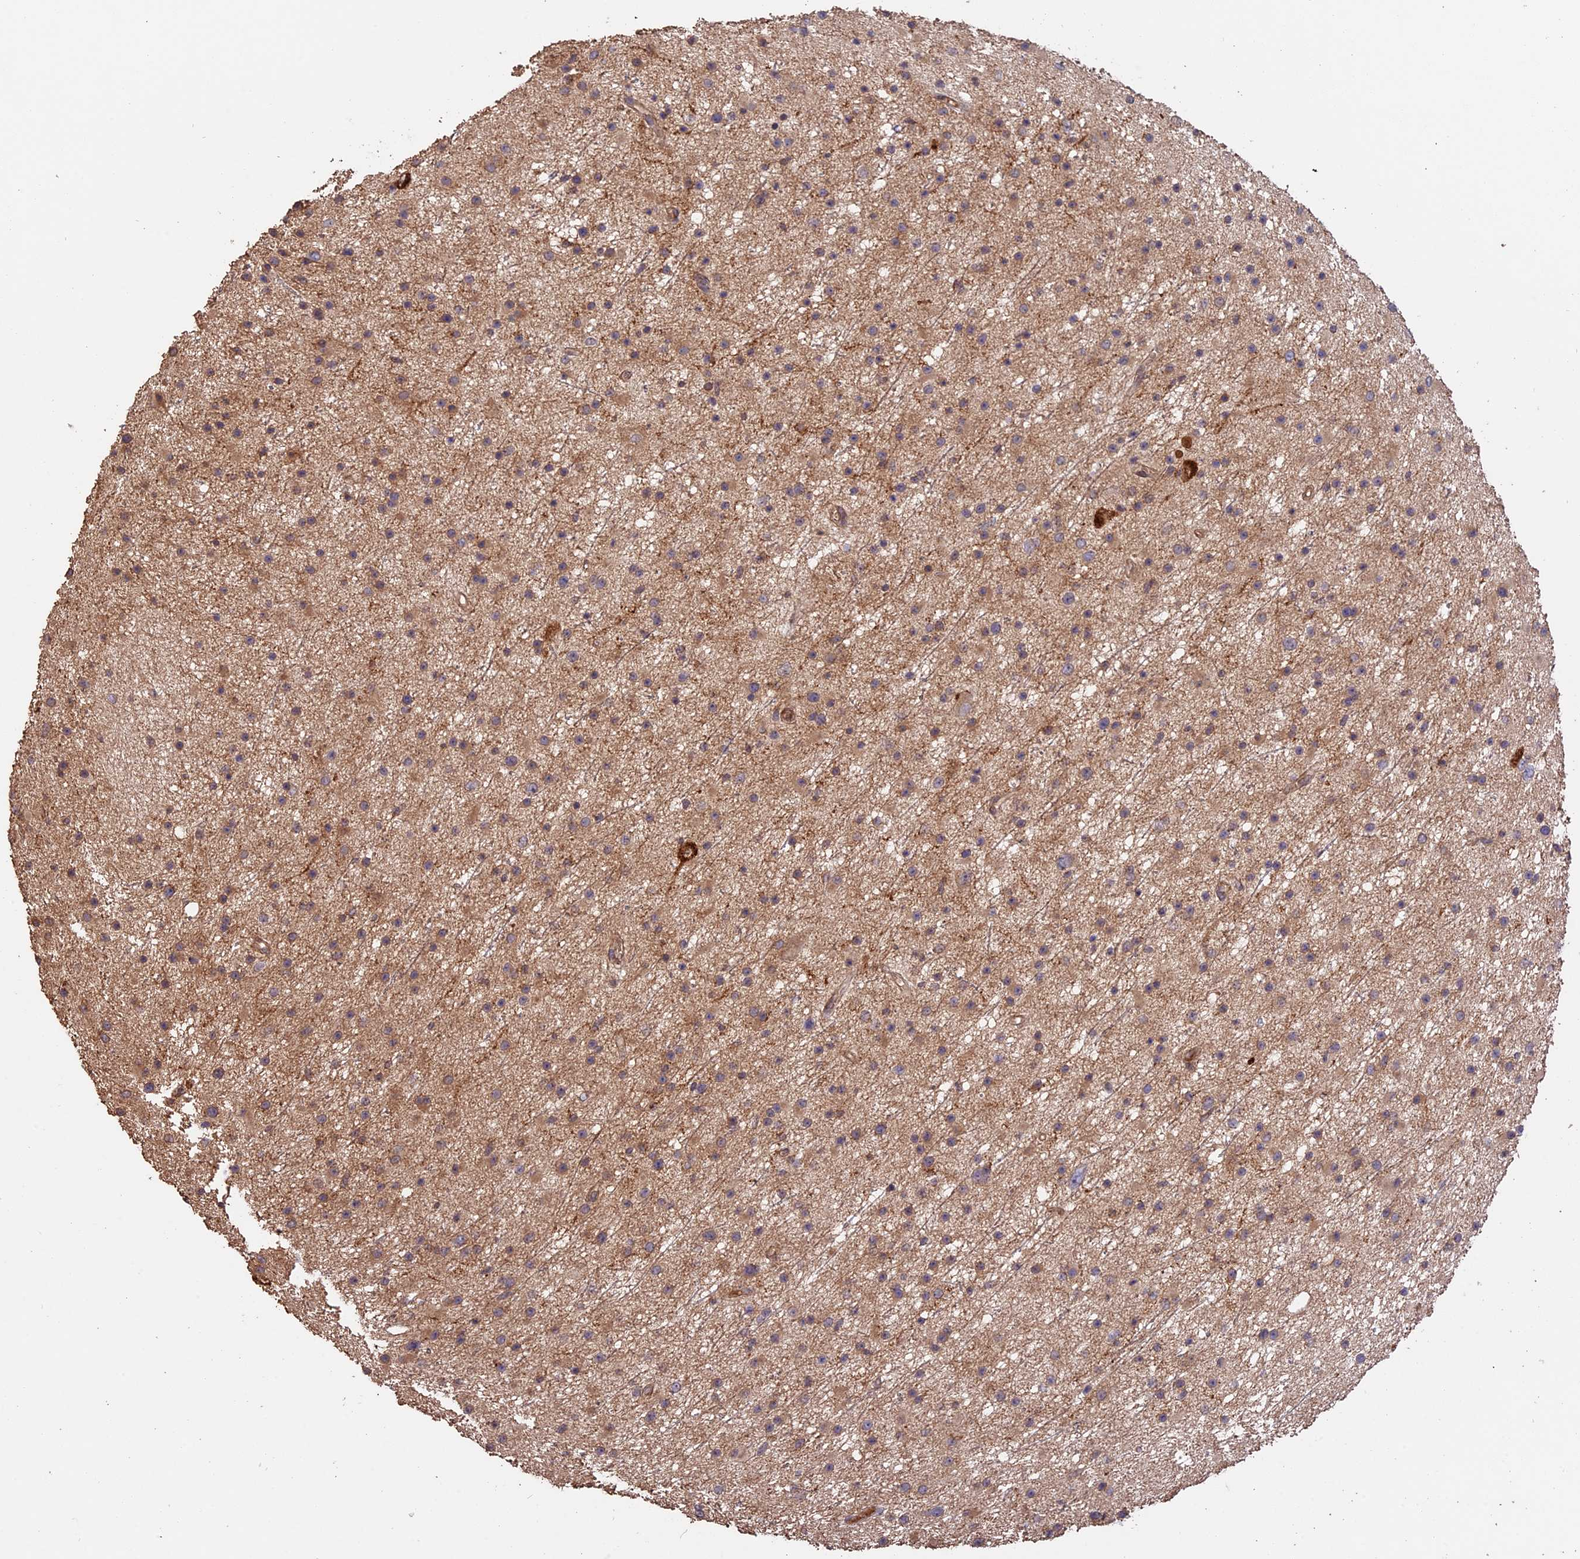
{"staining": {"intensity": "weak", "quantity": "25%-75%", "location": "cytoplasmic/membranous"}, "tissue": "glioma", "cell_type": "Tumor cells", "image_type": "cancer", "snomed": [{"axis": "morphology", "description": "Glioma, malignant, Low grade"}, {"axis": "topography", "description": "Cerebral cortex"}], "caption": "This is an image of immunohistochemistry staining of glioma, which shows weak staining in the cytoplasmic/membranous of tumor cells.", "gene": "RASAL1", "patient": {"sex": "female", "age": 39}}